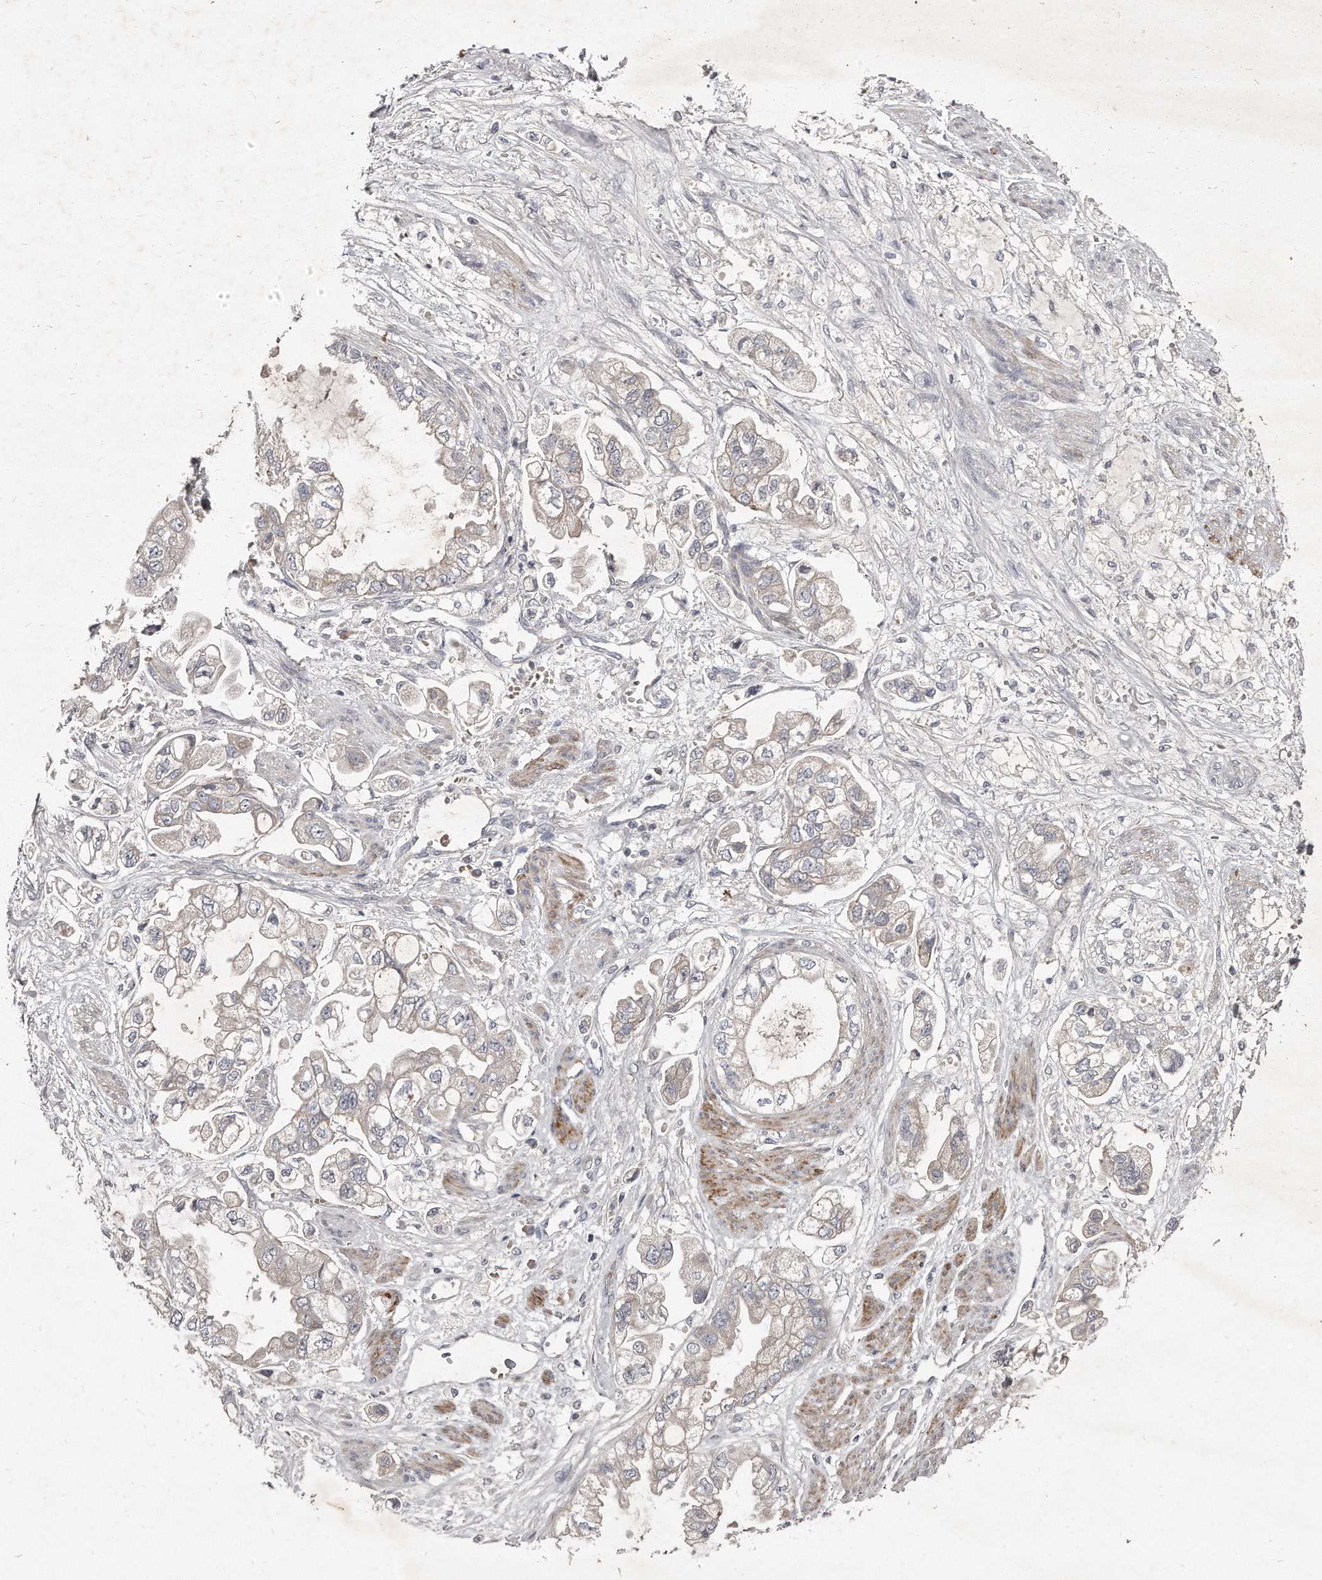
{"staining": {"intensity": "negative", "quantity": "none", "location": "none"}, "tissue": "stomach cancer", "cell_type": "Tumor cells", "image_type": "cancer", "snomed": [{"axis": "morphology", "description": "Adenocarcinoma, NOS"}, {"axis": "topography", "description": "Stomach"}], "caption": "The histopathology image demonstrates no significant positivity in tumor cells of stomach adenocarcinoma.", "gene": "TECR", "patient": {"sex": "male", "age": 62}}